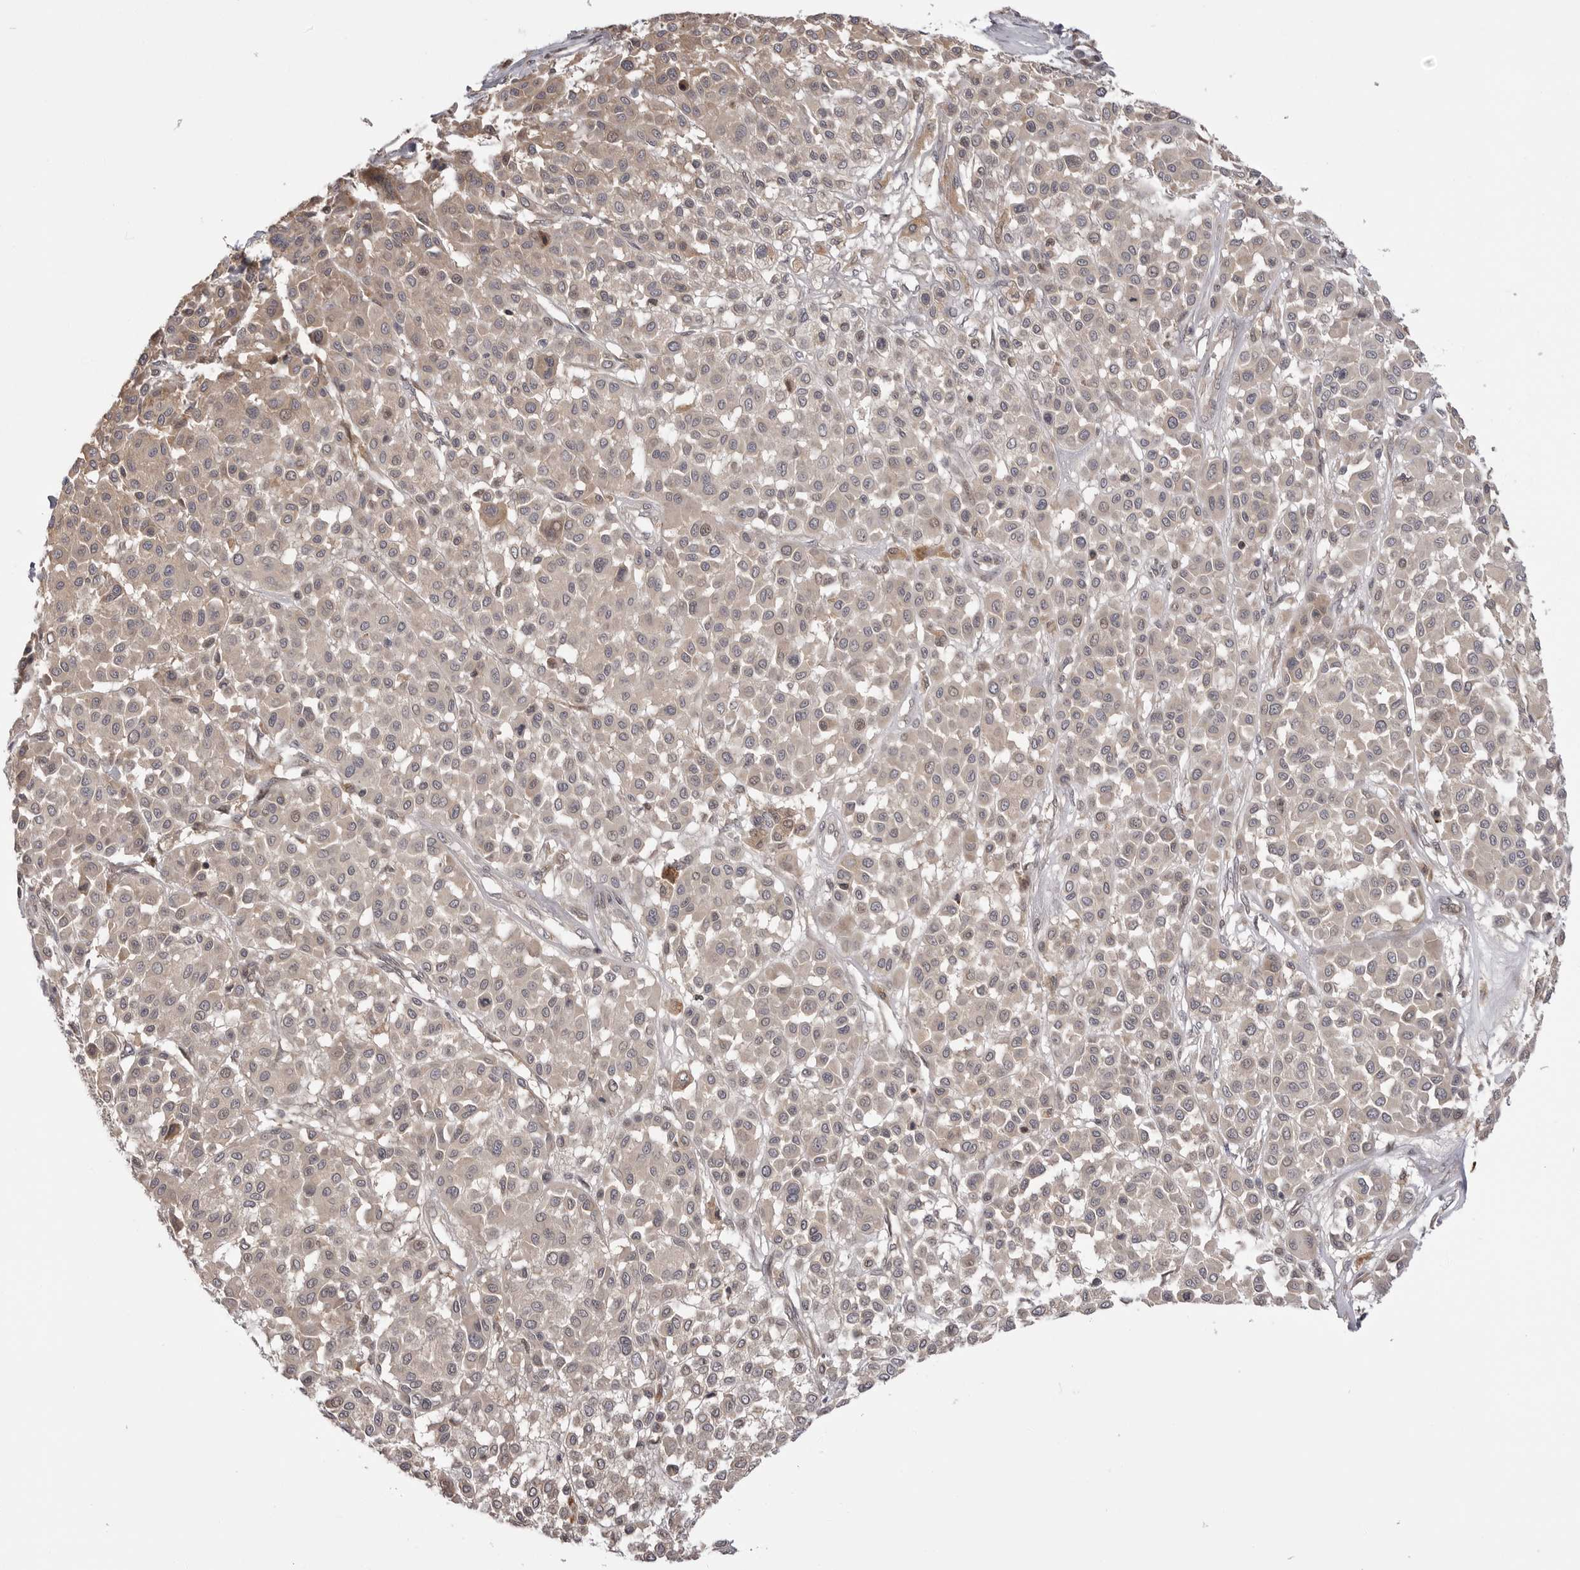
{"staining": {"intensity": "weak", "quantity": ">75%", "location": "cytoplasmic/membranous"}, "tissue": "melanoma", "cell_type": "Tumor cells", "image_type": "cancer", "snomed": [{"axis": "morphology", "description": "Malignant melanoma, Metastatic site"}, {"axis": "topography", "description": "Soft tissue"}], "caption": "Immunohistochemistry (IHC) image of human melanoma stained for a protein (brown), which reveals low levels of weak cytoplasmic/membranous staining in approximately >75% of tumor cells.", "gene": "PTK2B", "patient": {"sex": "male", "age": 41}}